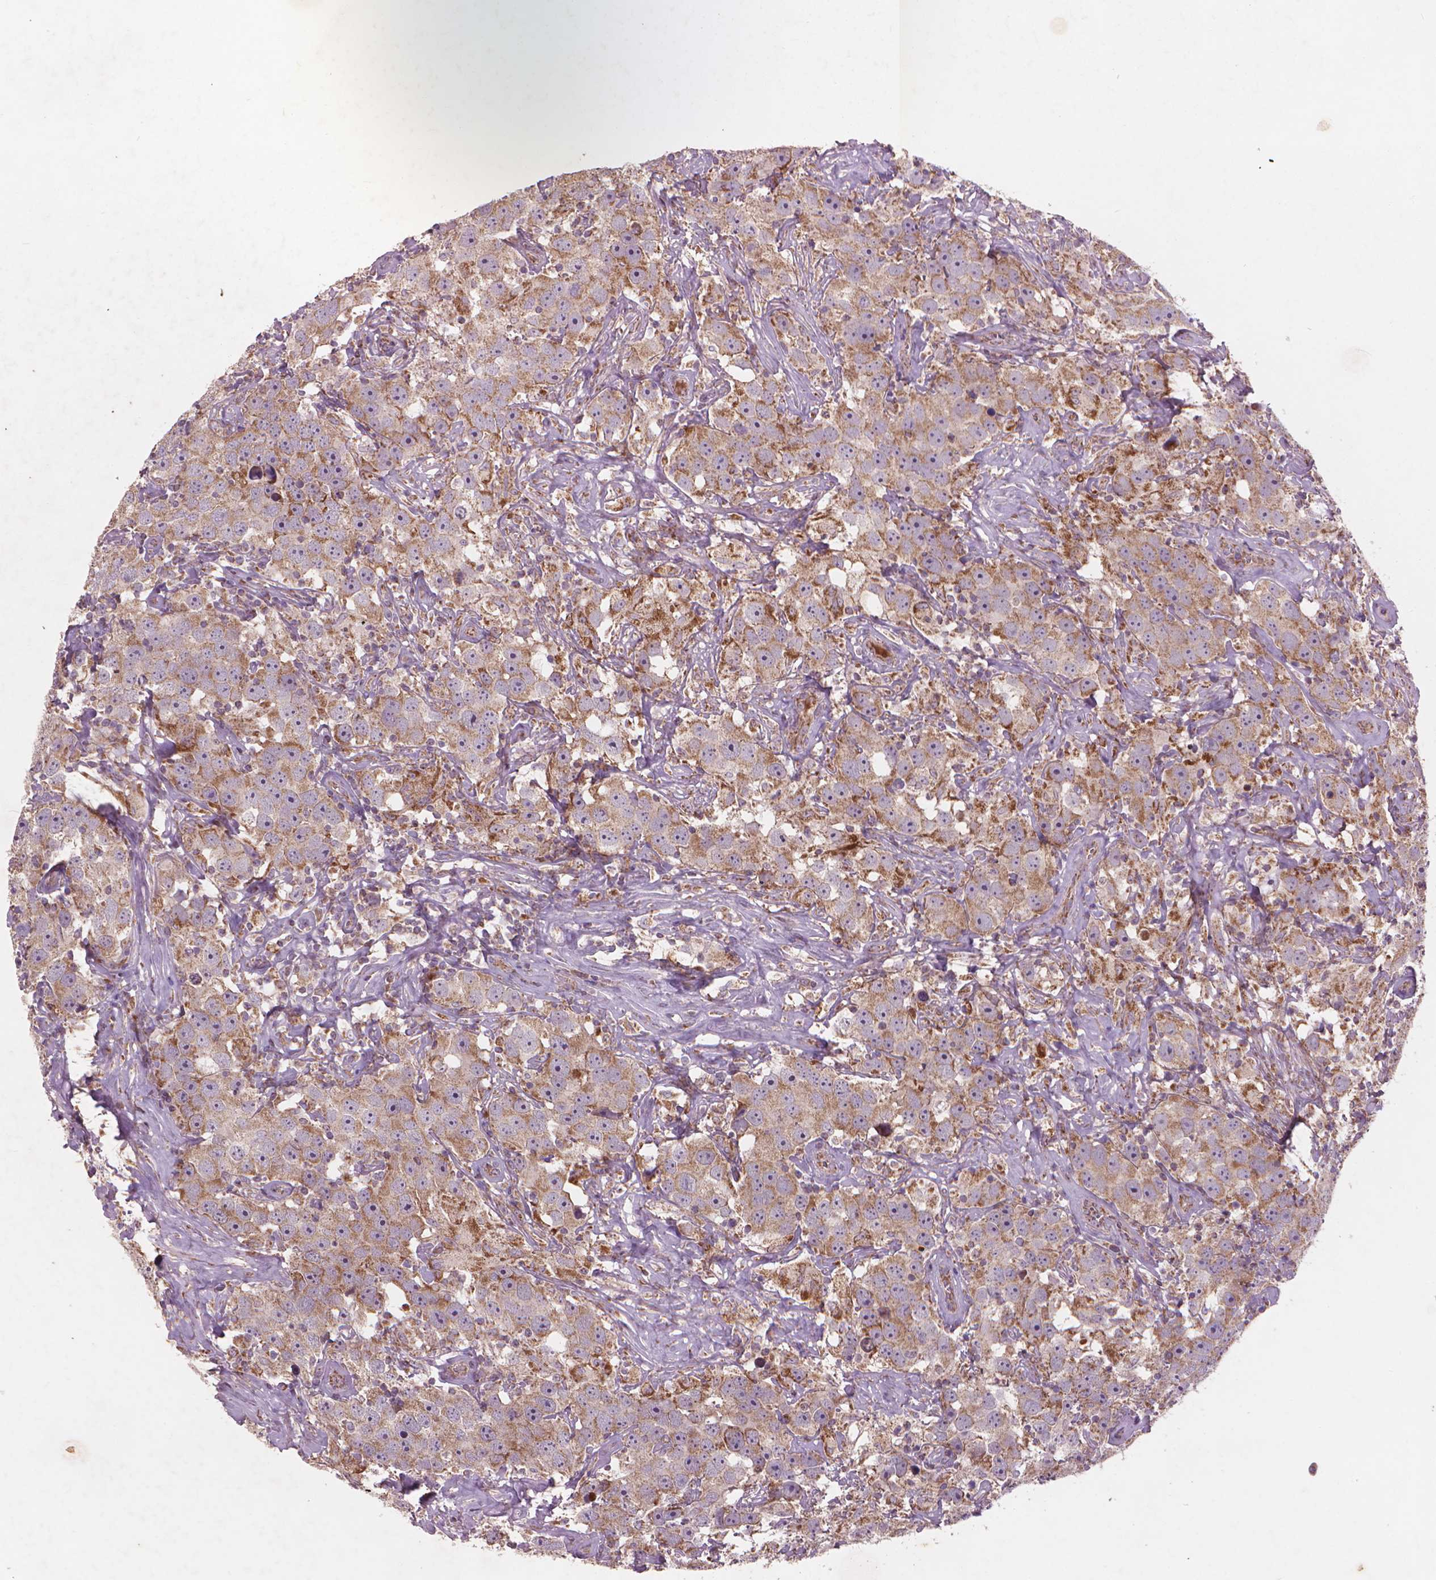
{"staining": {"intensity": "weak", "quantity": ">75%", "location": "cytoplasmic/membranous"}, "tissue": "testis cancer", "cell_type": "Tumor cells", "image_type": "cancer", "snomed": [{"axis": "morphology", "description": "Seminoma, NOS"}, {"axis": "topography", "description": "Testis"}], "caption": "The immunohistochemical stain shows weak cytoplasmic/membranous expression in tumor cells of testis seminoma tissue.", "gene": "NLRX1", "patient": {"sex": "male", "age": 49}}